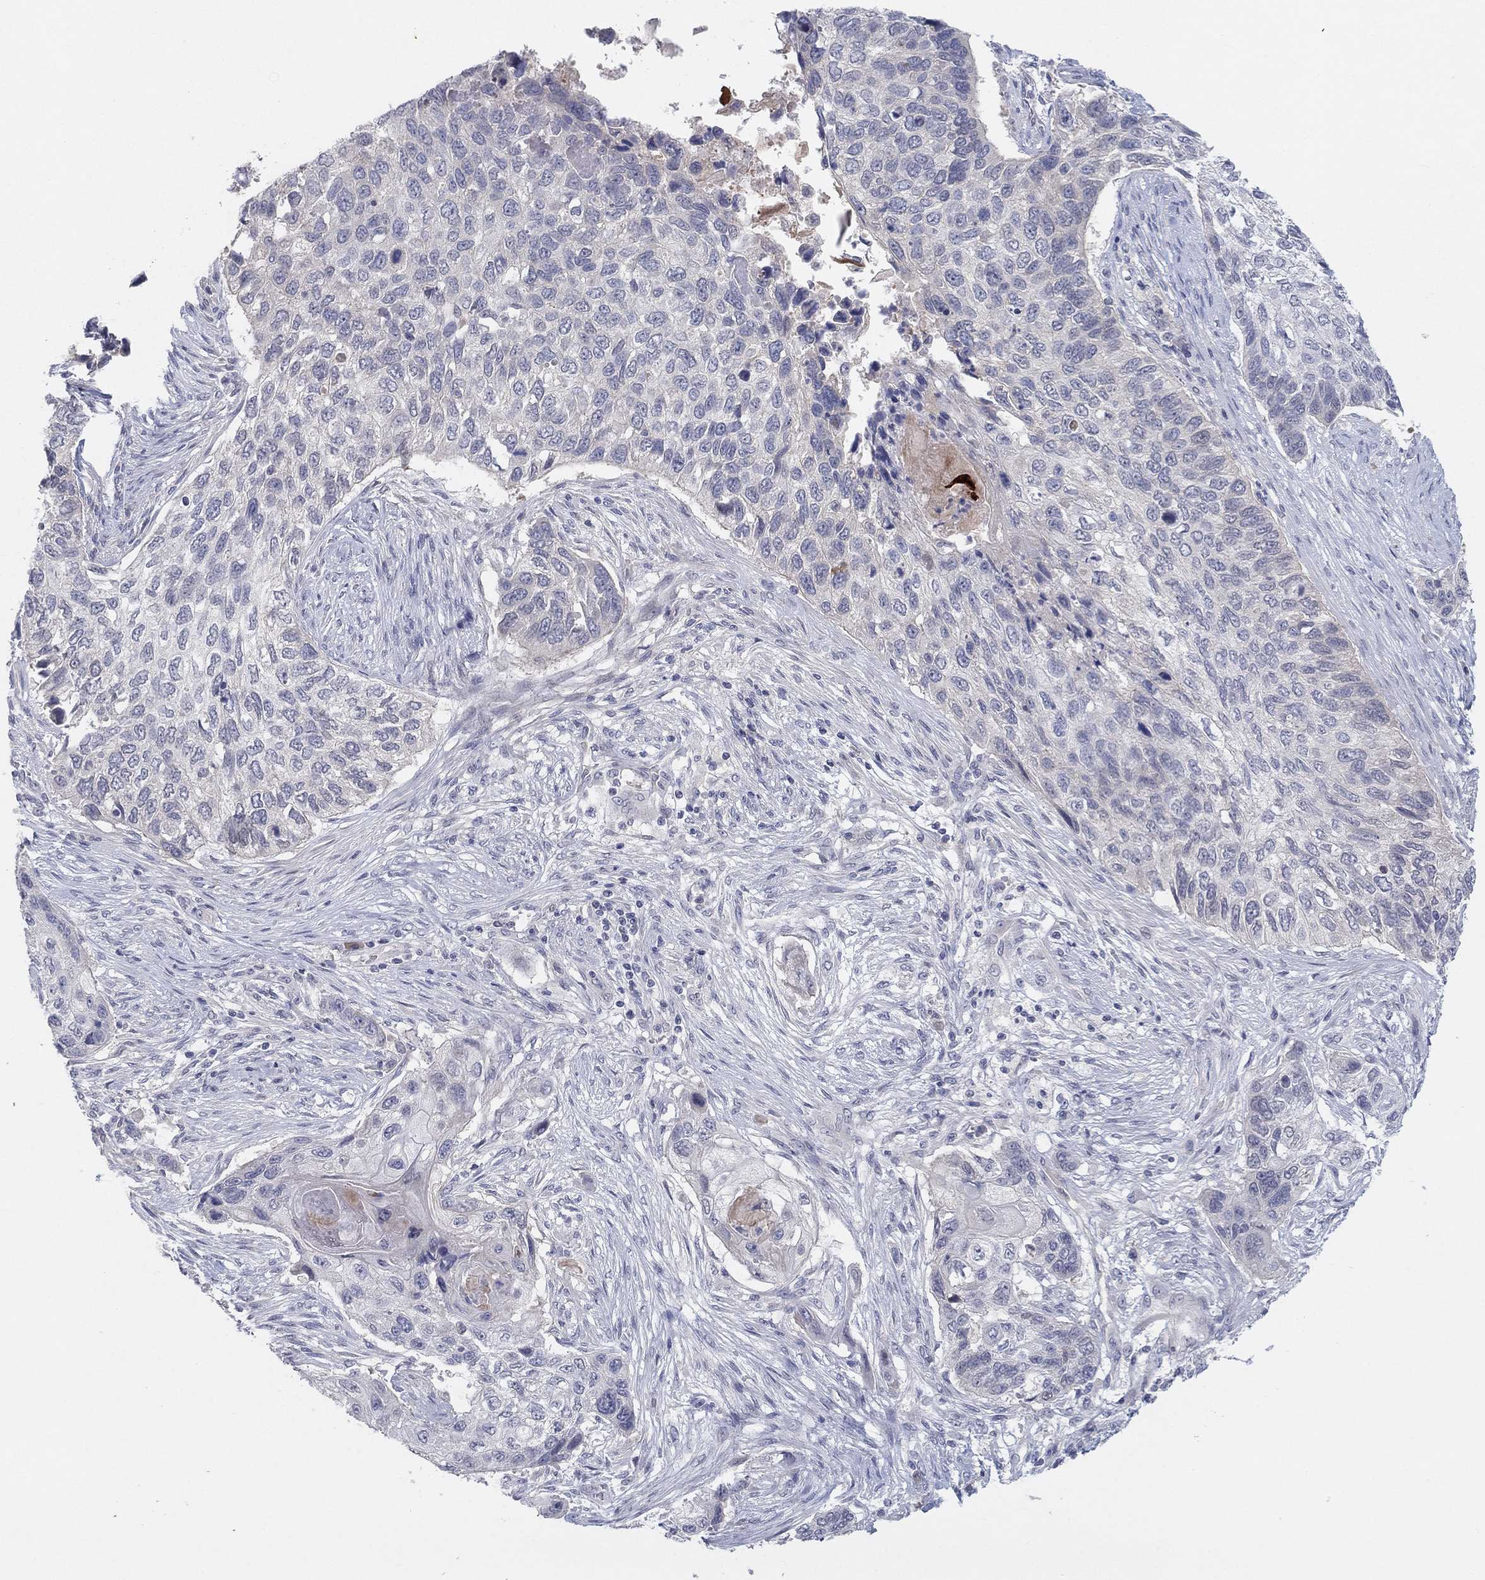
{"staining": {"intensity": "negative", "quantity": "none", "location": "none"}, "tissue": "lung cancer", "cell_type": "Tumor cells", "image_type": "cancer", "snomed": [{"axis": "morphology", "description": "Normal tissue, NOS"}, {"axis": "morphology", "description": "Squamous cell carcinoma, NOS"}, {"axis": "topography", "description": "Bronchus"}, {"axis": "topography", "description": "Lung"}], "caption": "Immunohistochemical staining of human lung squamous cell carcinoma exhibits no significant expression in tumor cells. Brightfield microscopy of IHC stained with DAB (brown) and hematoxylin (blue), captured at high magnification.", "gene": "AMN1", "patient": {"sex": "male", "age": 69}}